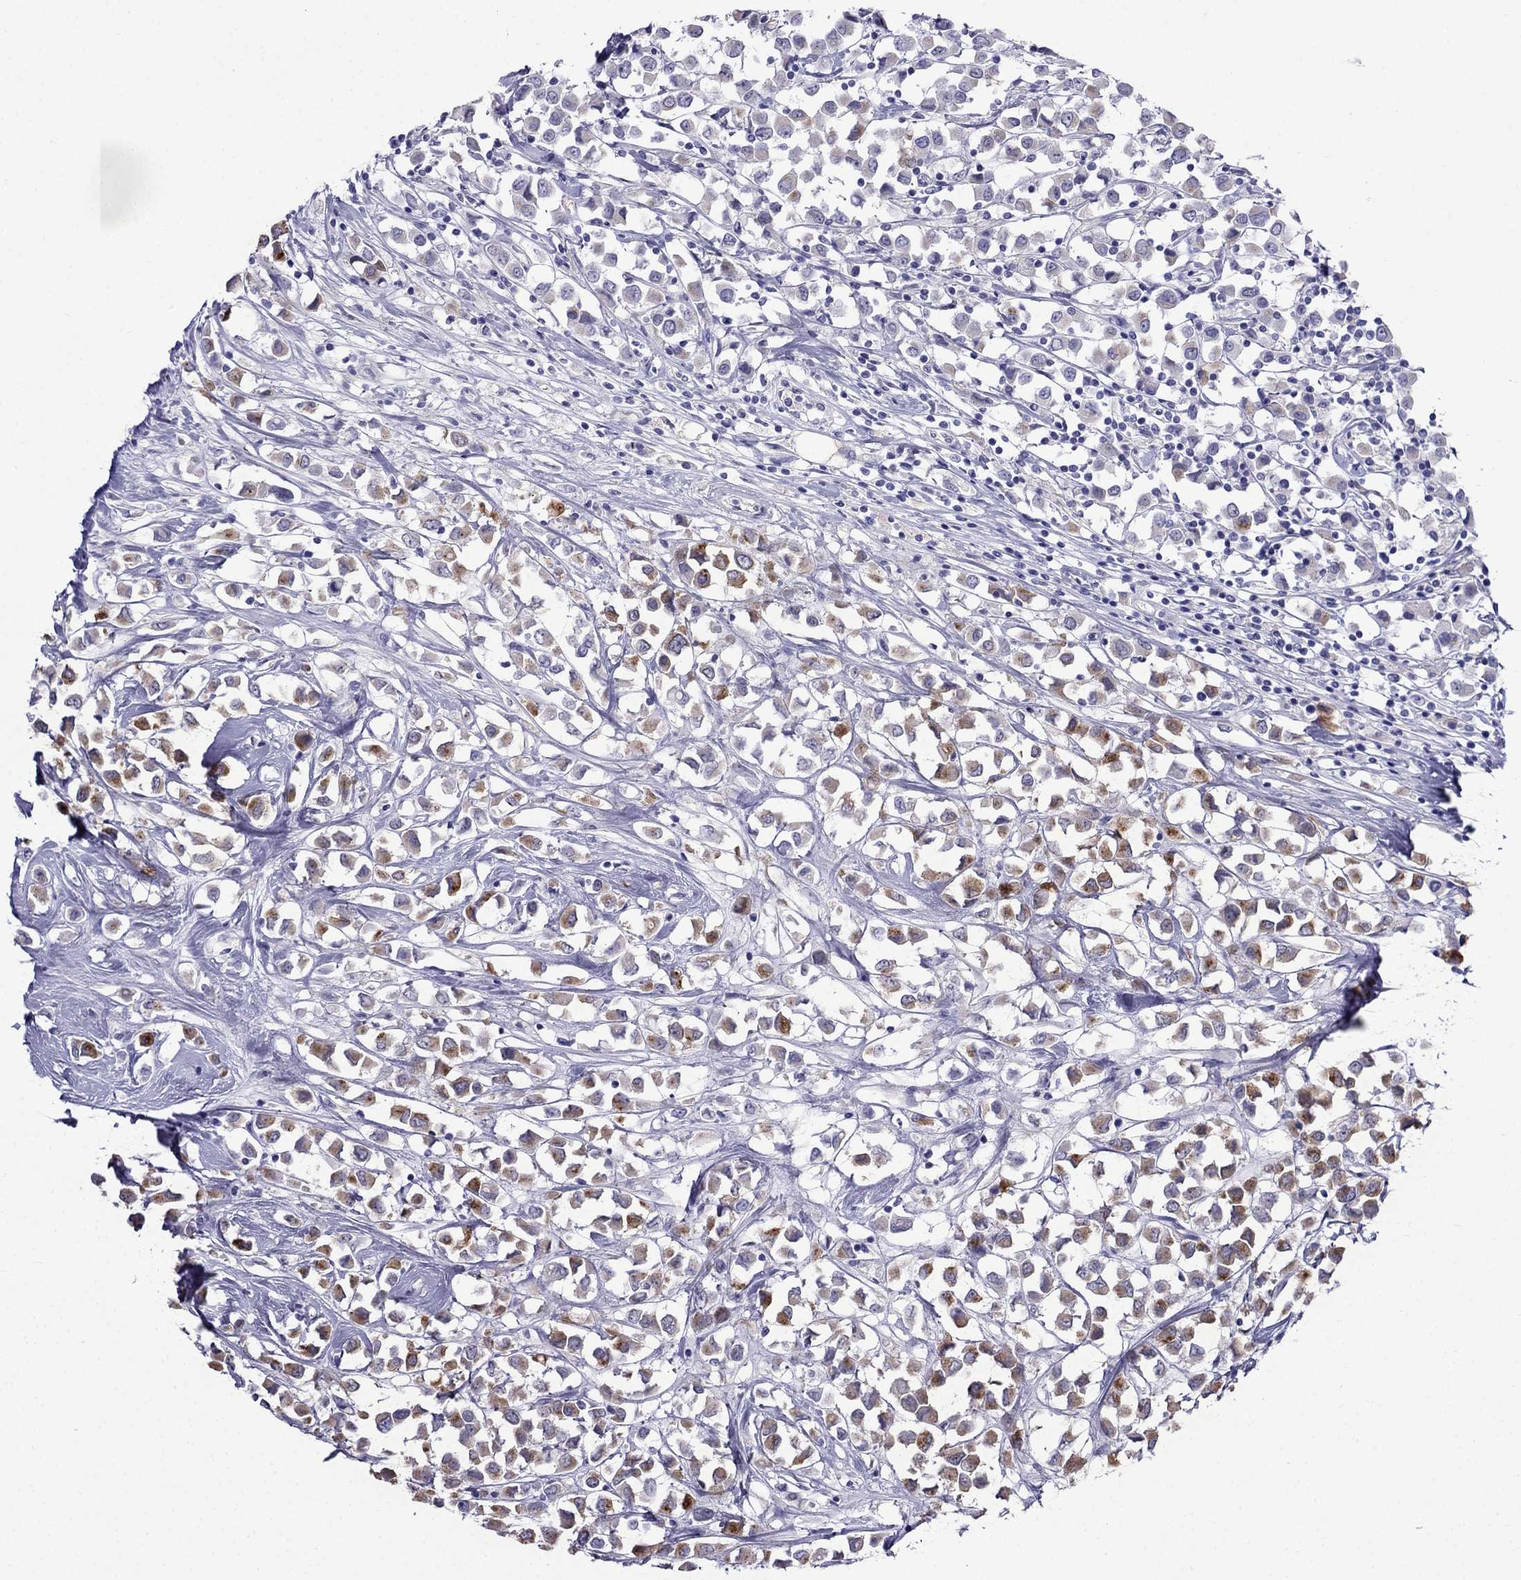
{"staining": {"intensity": "strong", "quantity": "25%-75%", "location": "cytoplasmic/membranous"}, "tissue": "breast cancer", "cell_type": "Tumor cells", "image_type": "cancer", "snomed": [{"axis": "morphology", "description": "Duct carcinoma"}, {"axis": "topography", "description": "Breast"}], "caption": "The micrograph exhibits a brown stain indicating the presence of a protein in the cytoplasmic/membranous of tumor cells in breast cancer.", "gene": "MGP", "patient": {"sex": "female", "age": 61}}